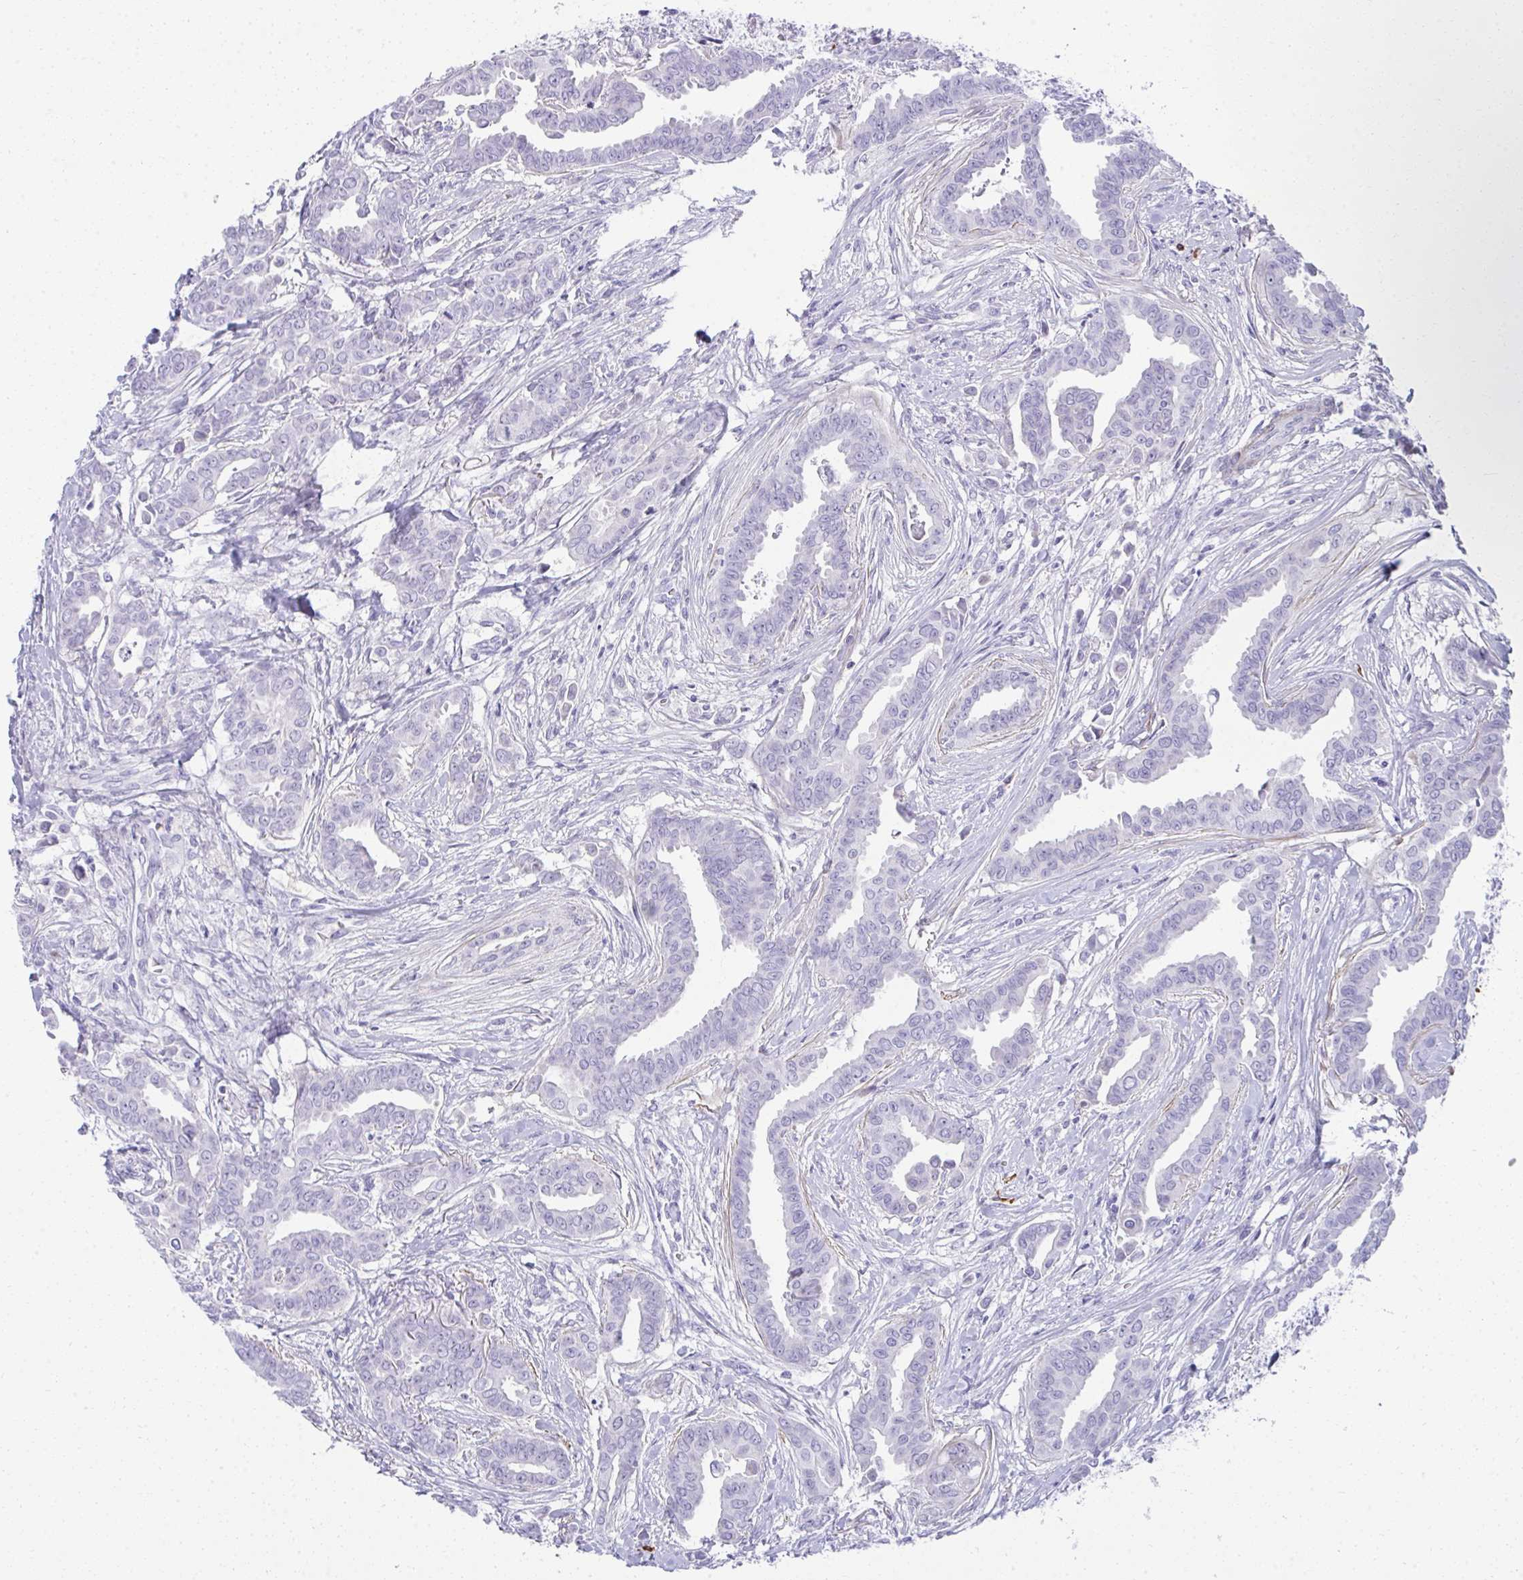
{"staining": {"intensity": "negative", "quantity": "none", "location": "none"}, "tissue": "breast cancer", "cell_type": "Tumor cells", "image_type": "cancer", "snomed": [{"axis": "morphology", "description": "Duct carcinoma"}, {"axis": "topography", "description": "Breast"}], "caption": "Immunohistochemistry micrograph of neoplastic tissue: human breast cancer stained with DAB exhibits no significant protein positivity in tumor cells. (DAB (3,3'-diaminobenzidine) immunohistochemistry (IHC) with hematoxylin counter stain).", "gene": "PUS7L", "patient": {"sex": "female", "age": 45}}